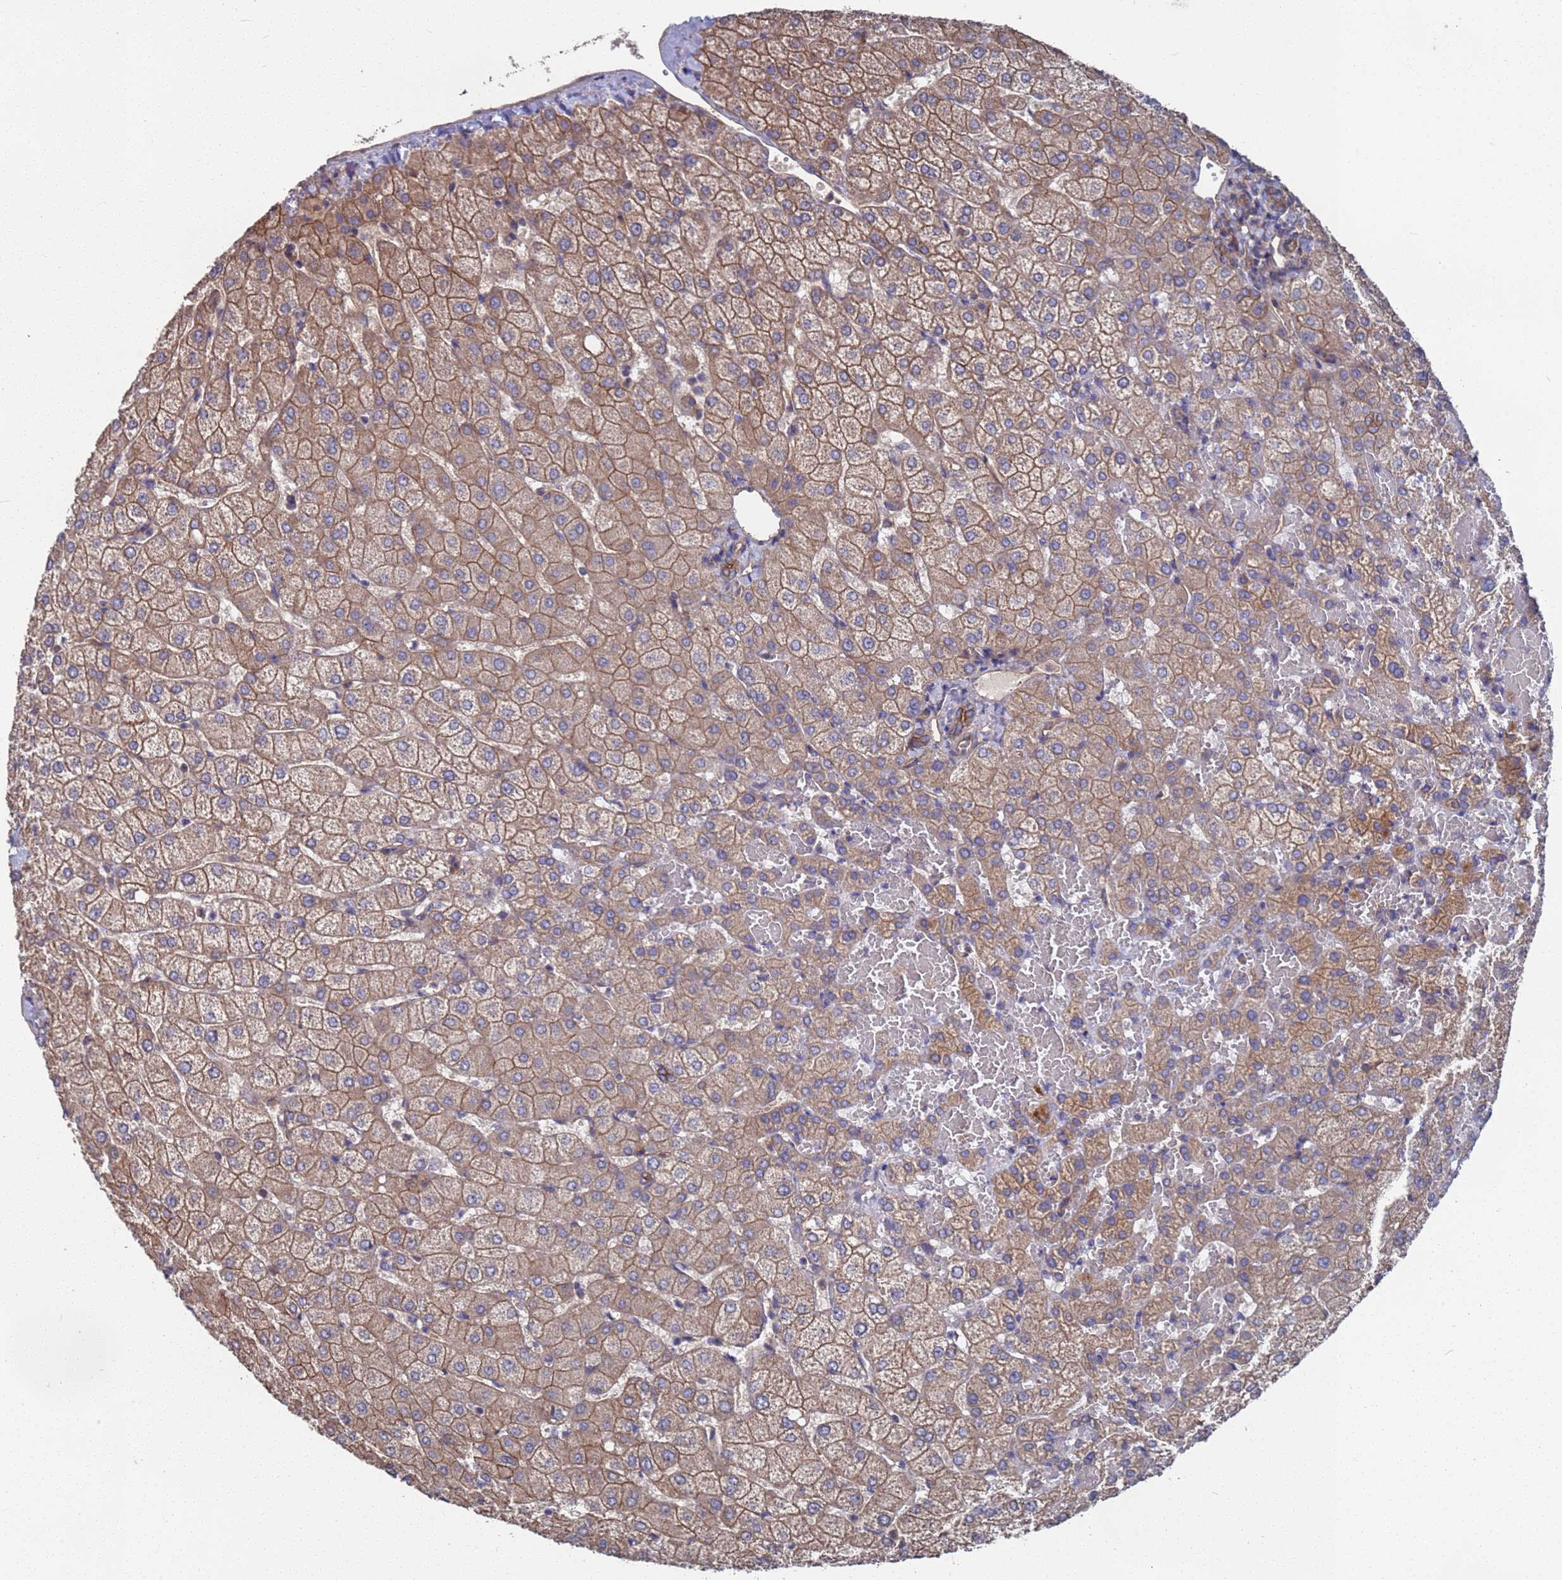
{"staining": {"intensity": "weak", "quantity": ">75%", "location": "cytoplasmic/membranous"}, "tissue": "liver", "cell_type": "Cholangiocytes", "image_type": "normal", "snomed": [{"axis": "morphology", "description": "Normal tissue, NOS"}, {"axis": "topography", "description": "Liver"}], "caption": "Brown immunohistochemical staining in benign liver exhibits weak cytoplasmic/membranous expression in about >75% of cholangiocytes. (brown staining indicates protein expression, while blue staining denotes nuclei).", "gene": "NDUFAF6", "patient": {"sex": "female", "age": 54}}